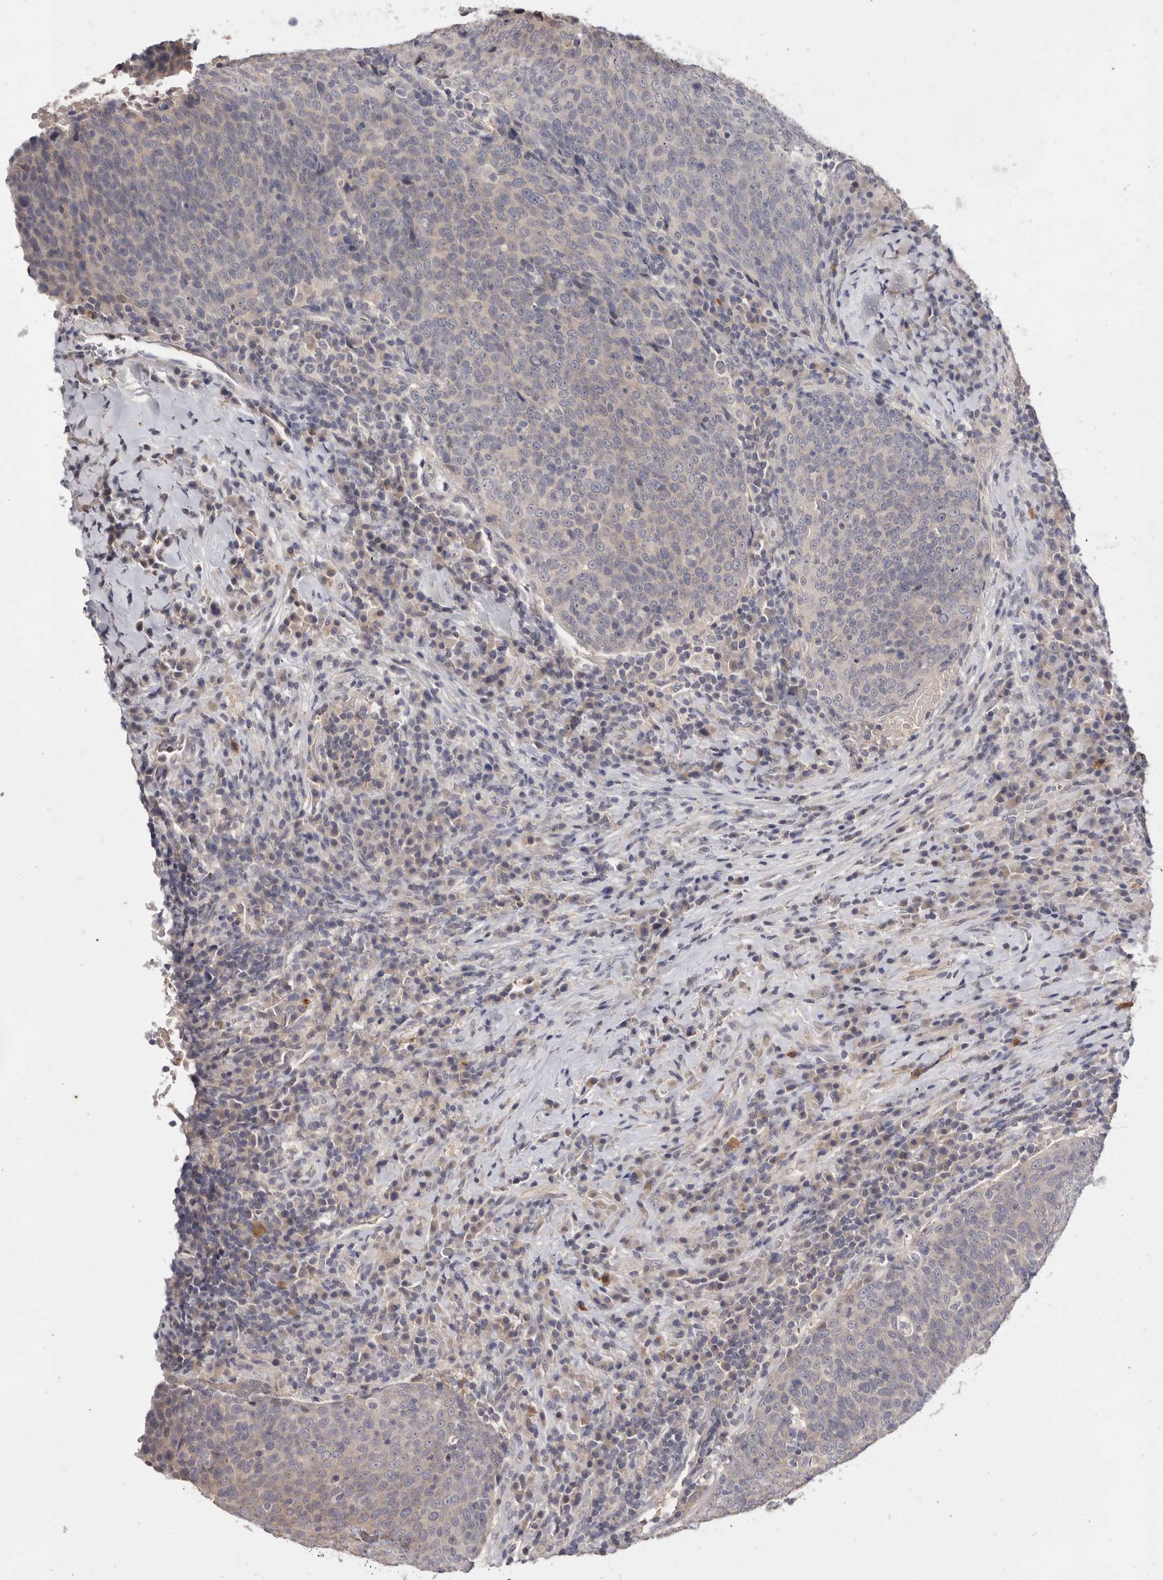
{"staining": {"intensity": "weak", "quantity": "<25%", "location": "cytoplasmic/membranous"}, "tissue": "head and neck cancer", "cell_type": "Tumor cells", "image_type": "cancer", "snomed": [{"axis": "morphology", "description": "Squamous cell carcinoma, NOS"}, {"axis": "morphology", "description": "Squamous cell carcinoma, metastatic, NOS"}, {"axis": "topography", "description": "Lymph node"}, {"axis": "topography", "description": "Head-Neck"}], "caption": "Tumor cells show no significant positivity in head and neck metastatic squamous cell carcinoma. (Stains: DAB (3,3'-diaminobenzidine) immunohistochemistry with hematoxylin counter stain, Microscopy: brightfield microscopy at high magnification).", "gene": "DOP1A", "patient": {"sex": "male", "age": 62}}